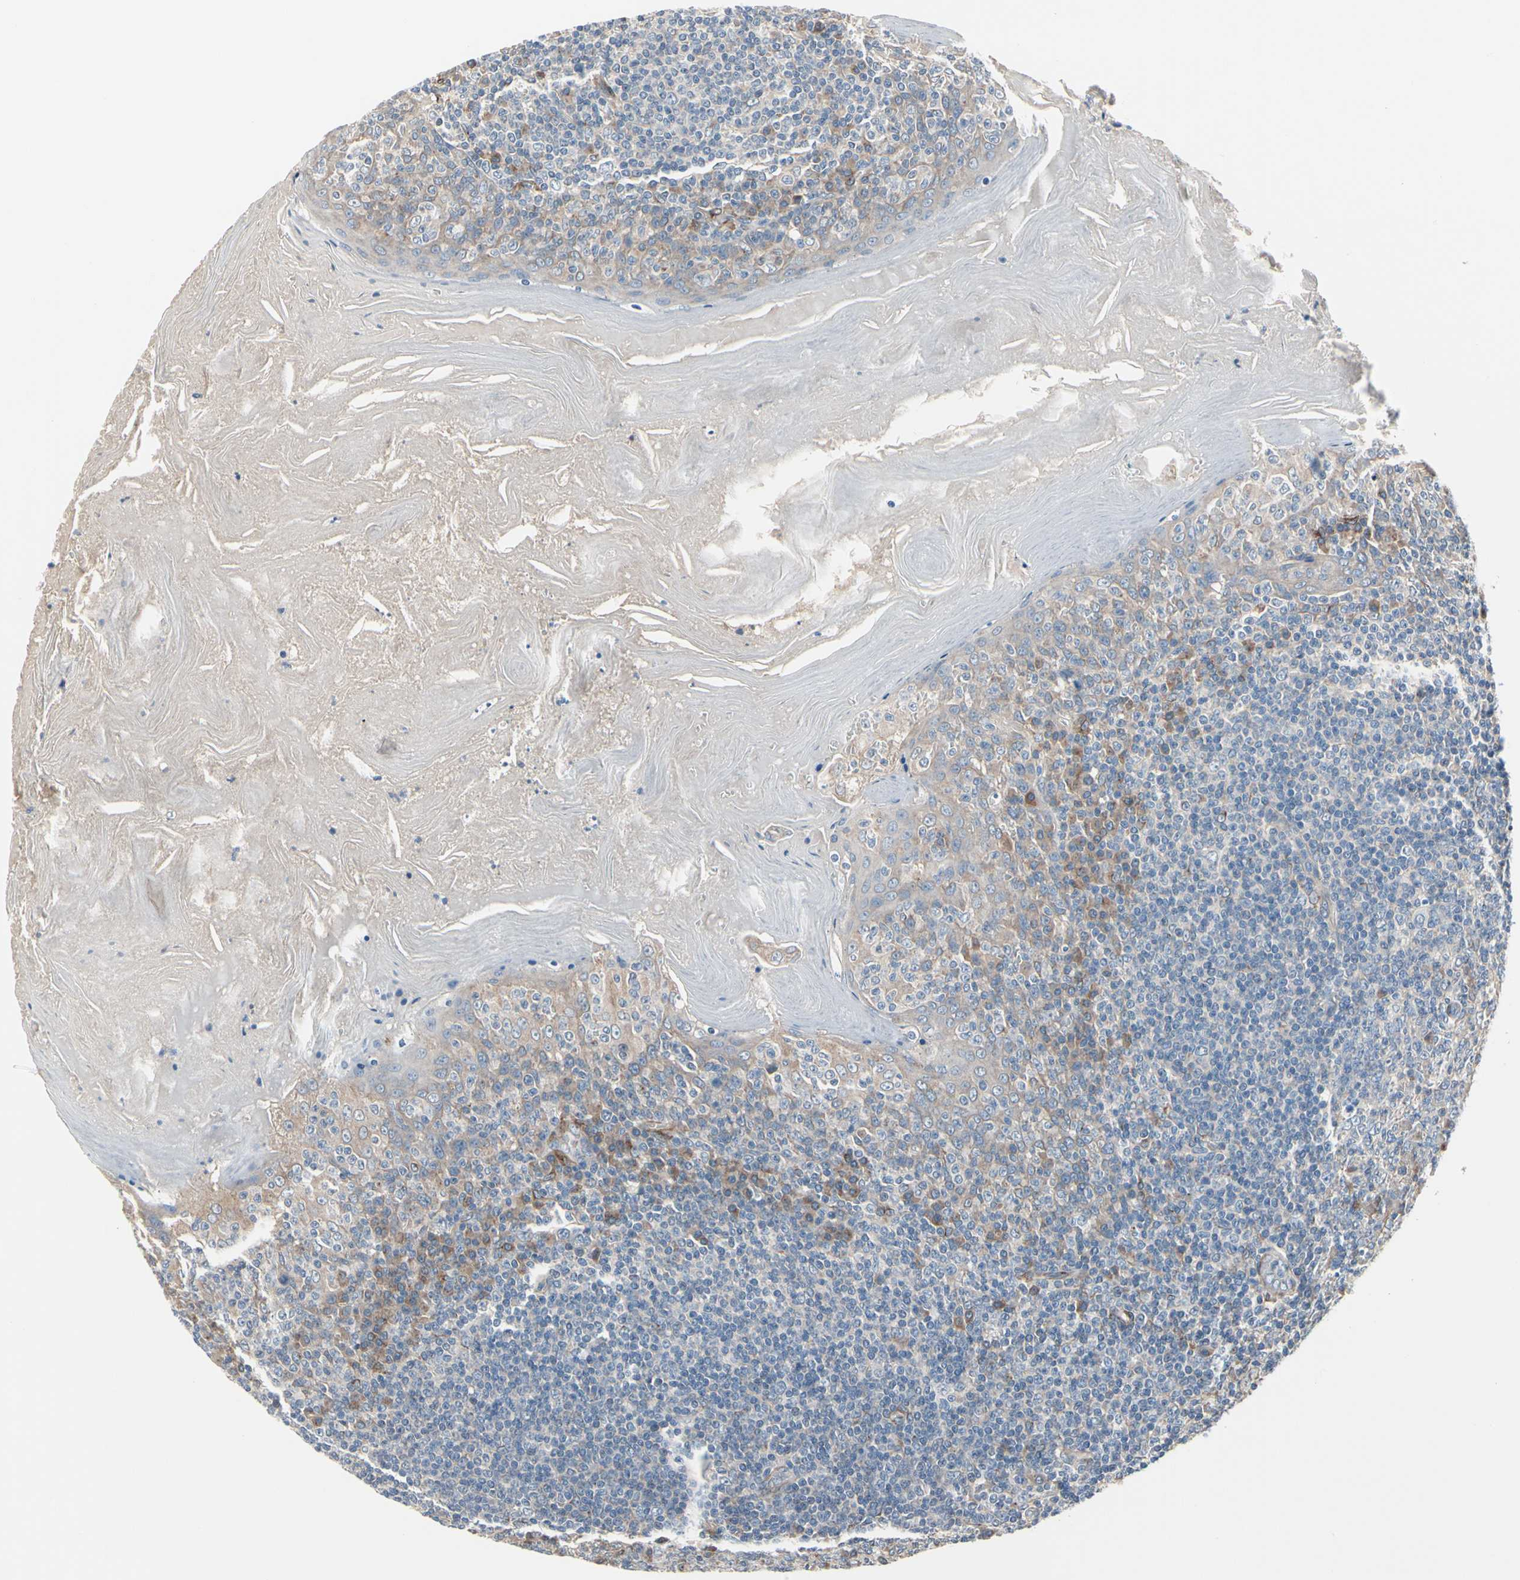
{"staining": {"intensity": "negative", "quantity": "none", "location": "none"}, "tissue": "tonsil", "cell_type": "Germinal center cells", "image_type": "normal", "snomed": [{"axis": "morphology", "description": "Normal tissue, NOS"}, {"axis": "topography", "description": "Tonsil"}], "caption": "Immunohistochemistry of benign tonsil demonstrates no positivity in germinal center cells. The staining was performed using DAB (3,3'-diaminobenzidine) to visualize the protein expression in brown, while the nuclei were stained in blue with hematoxylin (Magnification: 20x).", "gene": "PRKAR2B", "patient": {"sex": "male", "age": 31}}